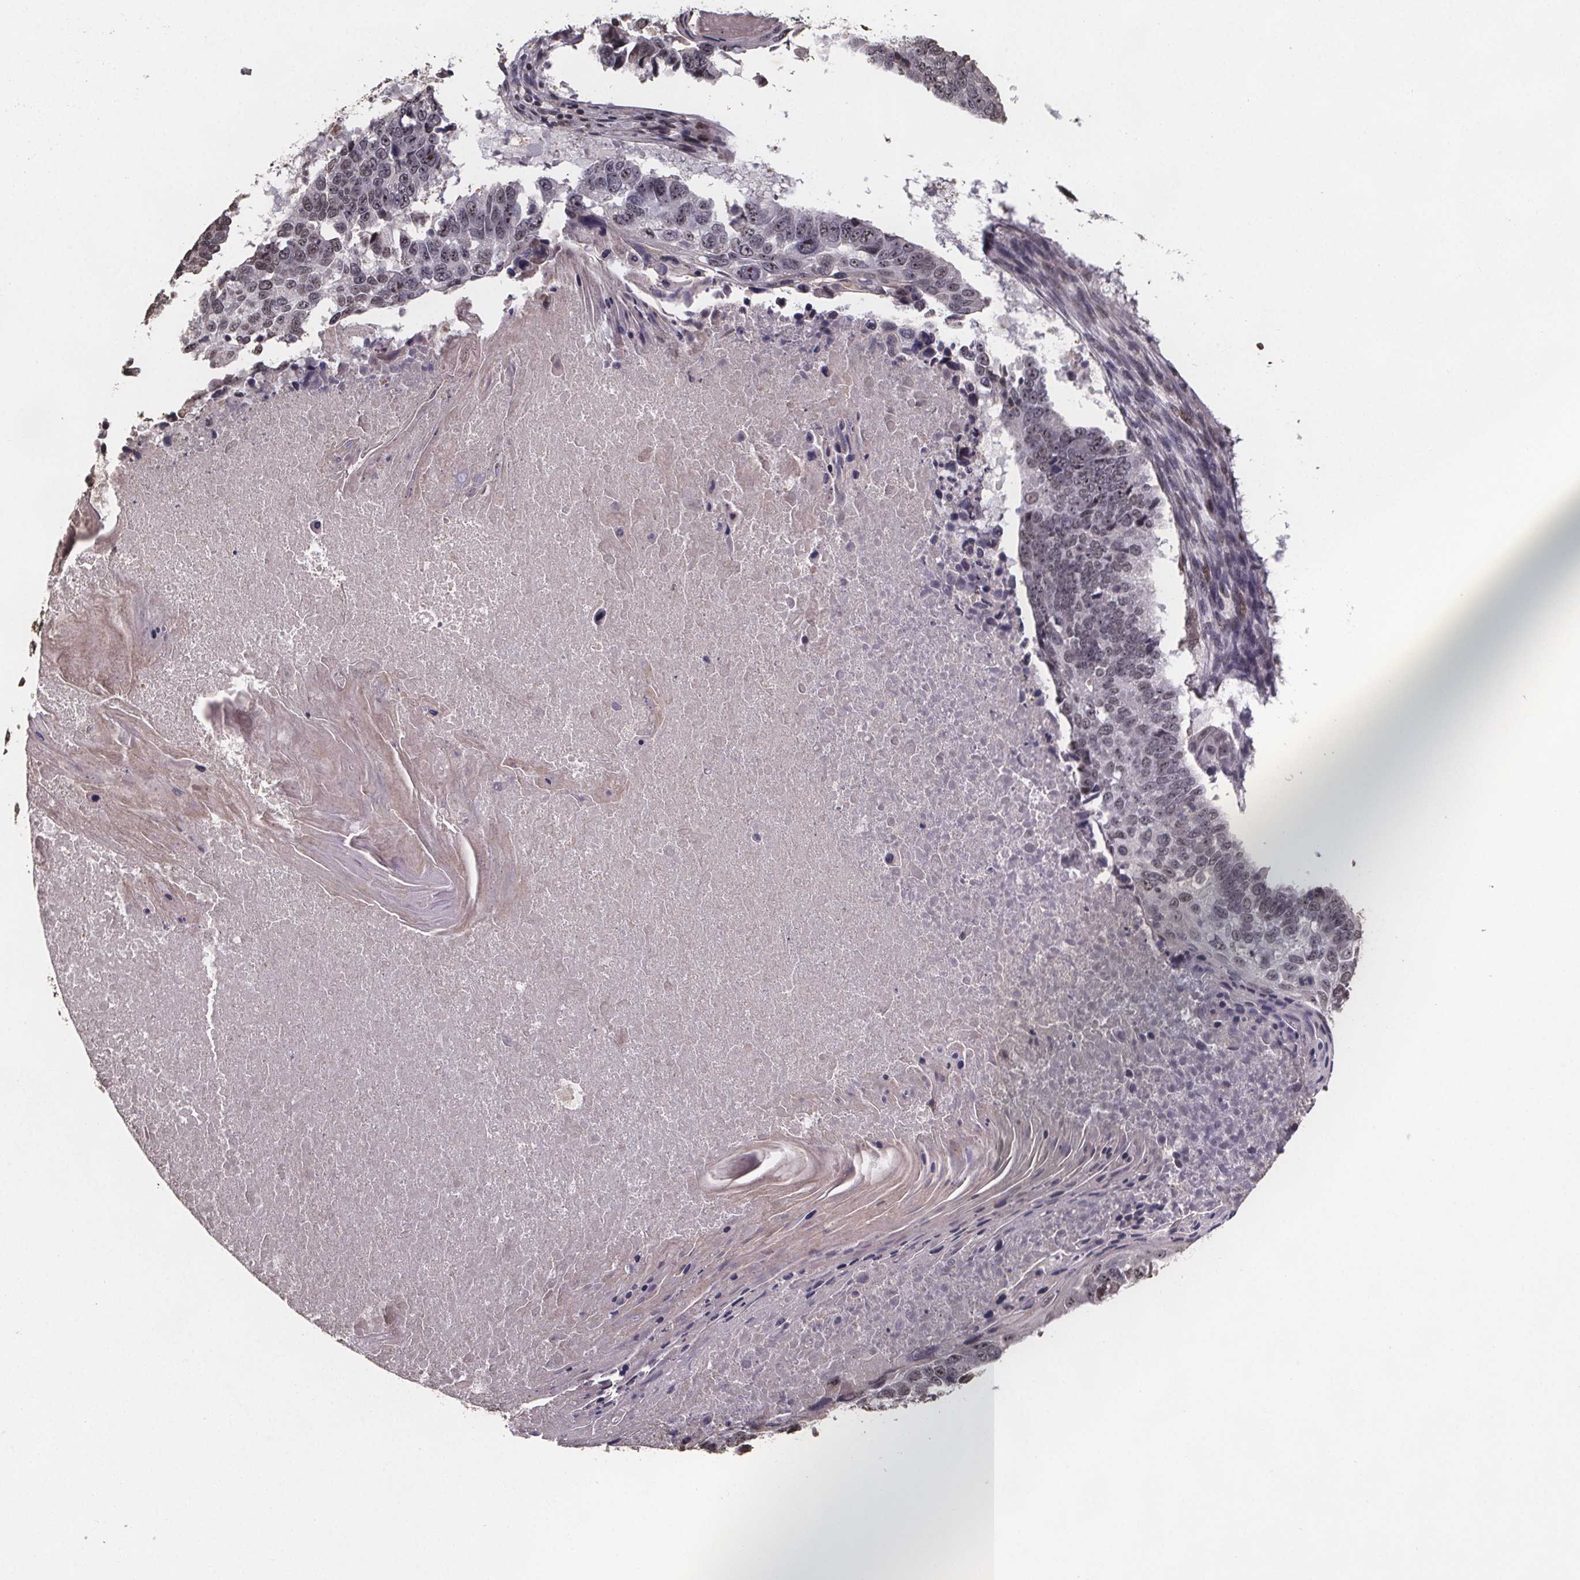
{"staining": {"intensity": "weak", "quantity": "25%-75%", "location": "nuclear"}, "tissue": "lung cancer", "cell_type": "Tumor cells", "image_type": "cancer", "snomed": [{"axis": "morphology", "description": "Squamous cell carcinoma, NOS"}, {"axis": "topography", "description": "Lung"}], "caption": "Lung squamous cell carcinoma tissue shows weak nuclear positivity in approximately 25%-75% of tumor cells (DAB (3,3'-diaminobenzidine) = brown stain, brightfield microscopy at high magnification).", "gene": "U2SURP", "patient": {"sex": "male", "age": 73}}